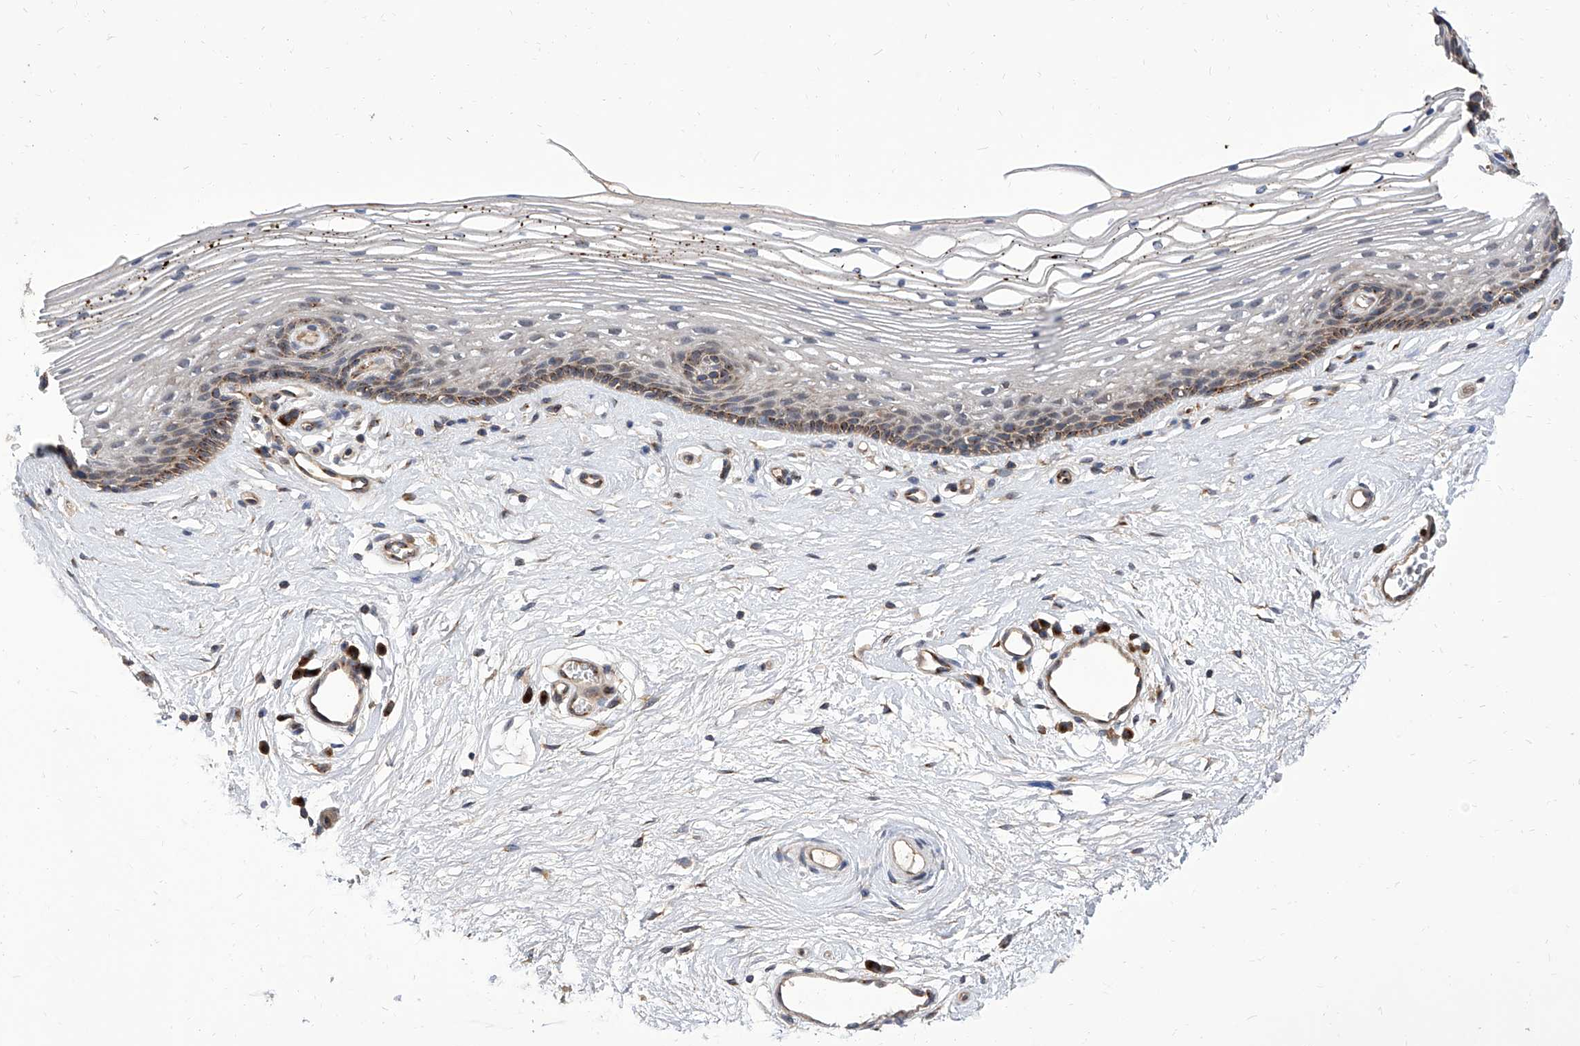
{"staining": {"intensity": "moderate", "quantity": "<25%", "location": "cytoplasmic/membranous"}, "tissue": "vagina", "cell_type": "Squamous epithelial cells", "image_type": "normal", "snomed": [{"axis": "morphology", "description": "Normal tissue, NOS"}, {"axis": "topography", "description": "Vagina"}], "caption": "Immunohistochemical staining of normal vagina shows low levels of moderate cytoplasmic/membranous expression in approximately <25% of squamous epithelial cells.", "gene": "TJAP1", "patient": {"sex": "female", "age": 46}}